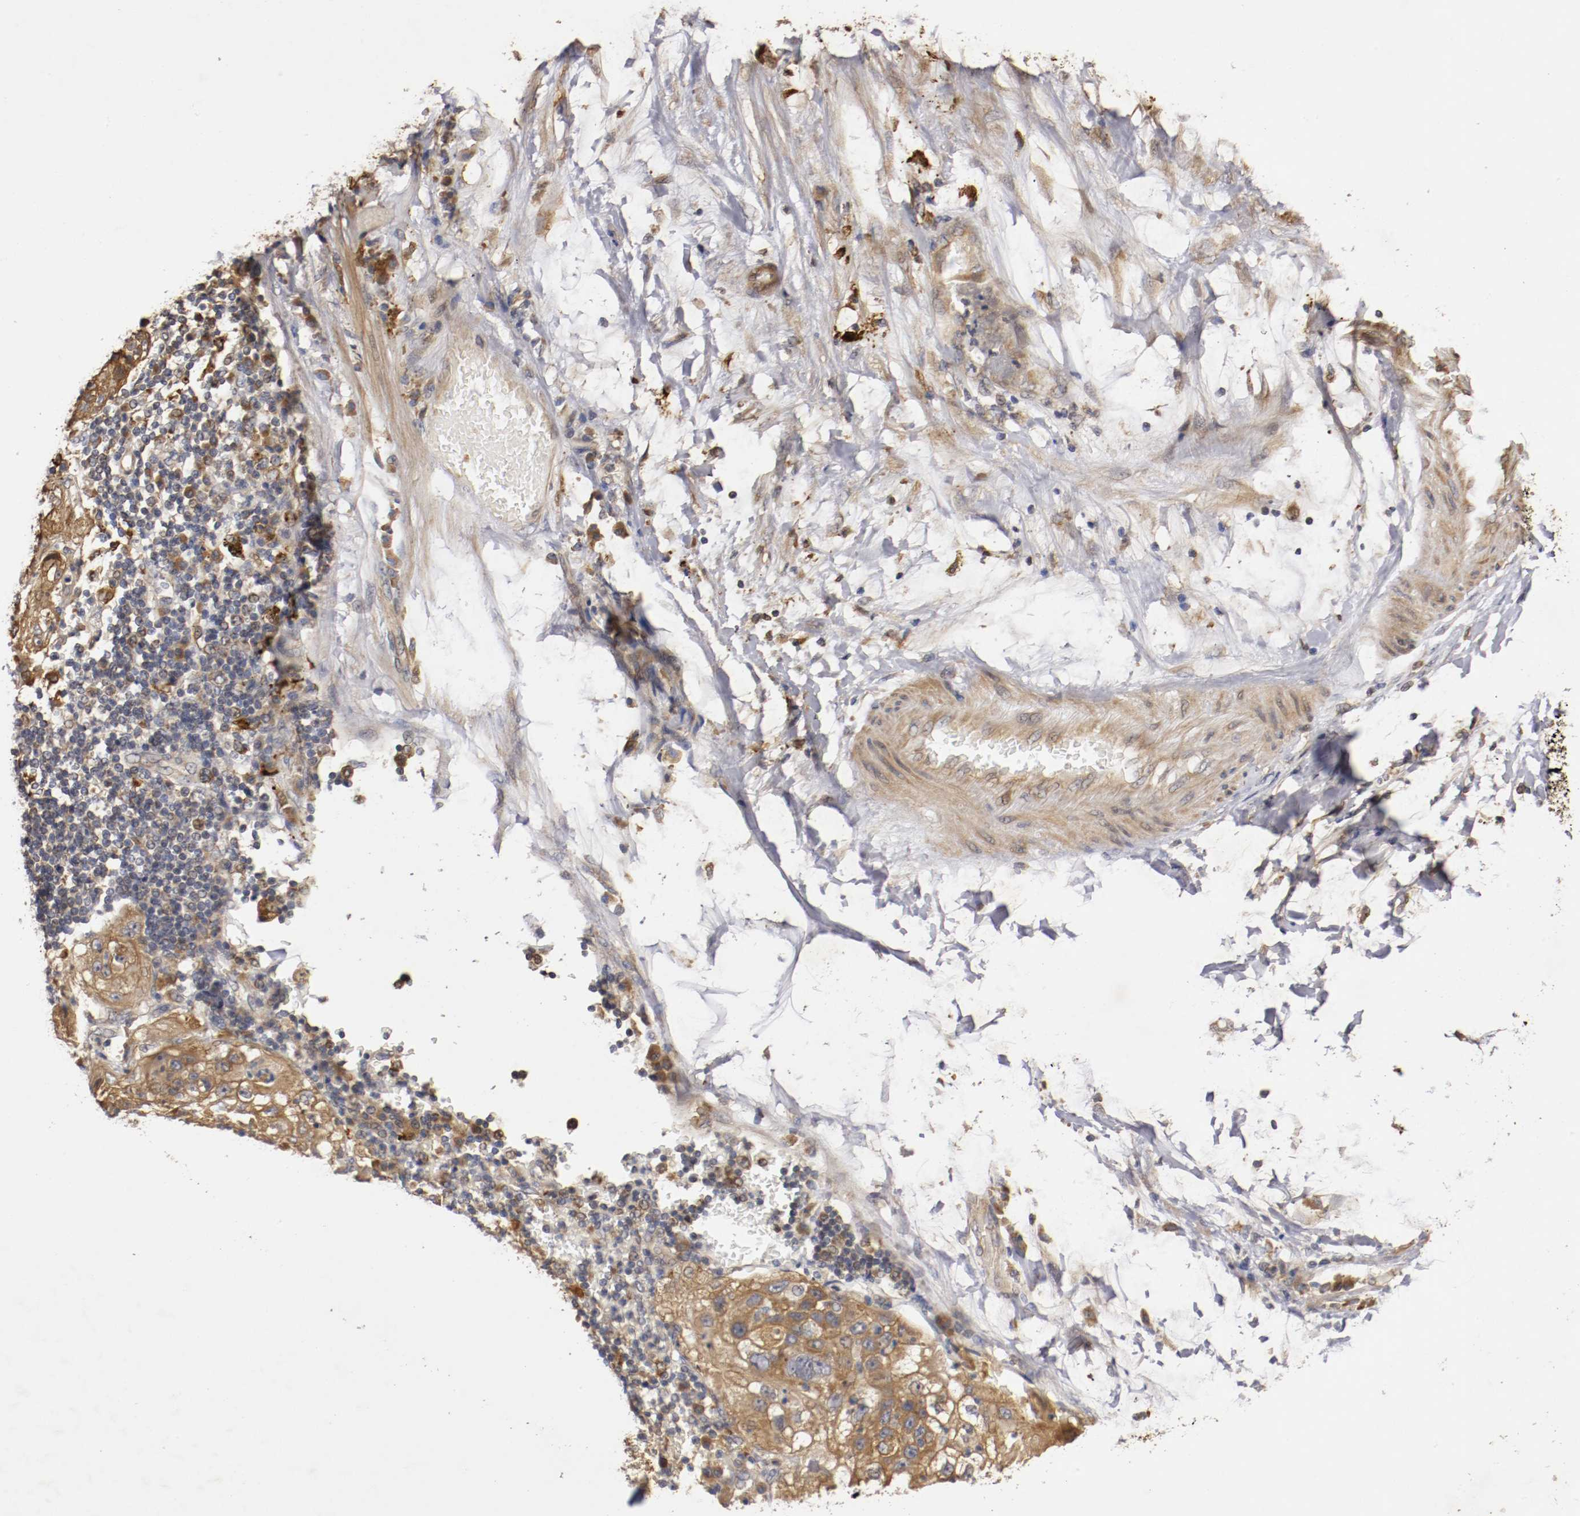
{"staining": {"intensity": "moderate", "quantity": ">75%", "location": "cytoplasmic/membranous"}, "tissue": "lung cancer", "cell_type": "Tumor cells", "image_type": "cancer", "snomed": [{"axis": "morphology", "description": "Inflammation, NOS"}, {"axis": "morphology", "description": "Squamous cell carcinoma, NOS"}, {"axis": "topography", "description": "Lymph node"}, {"axis": "topography", "description": "Soft tissue"}, {"axis": "topography", "description": "Lung"}], "caption": "Tumor cells display medium levels of moderate cytoplasmic/membranous positivity in approximately >75% of cells in lung squamous cell carcinoma. Ihc stains the protein of interest in brown and the nuclei are stained blue.", "gene": "VEZT", "patient": {"sex": "male", "age": 66}}